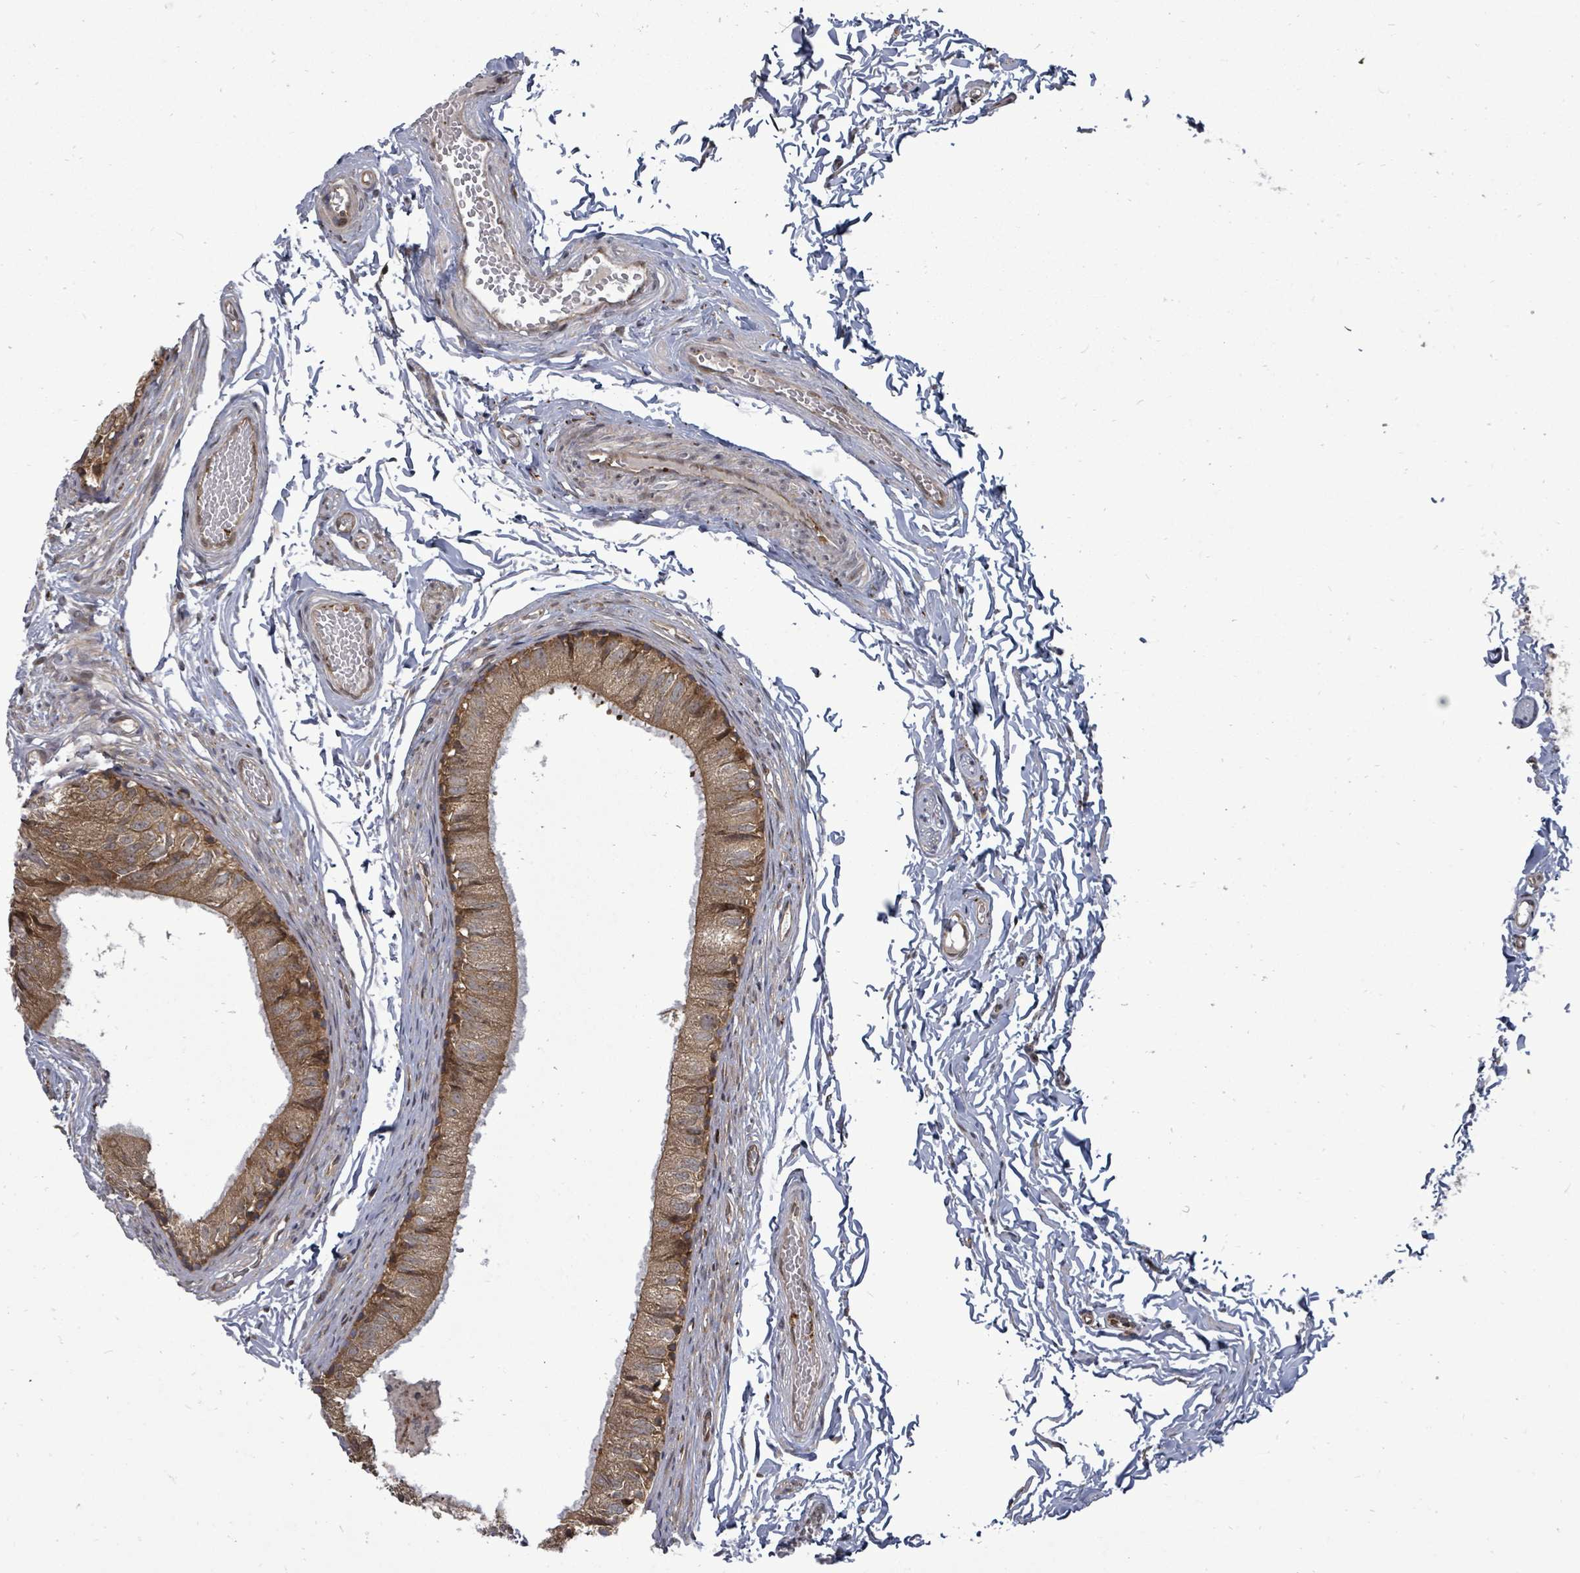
{"staining": {"intensity": "strong", "quantity": ">75%", "location": "cytoplasmic/membranous"}, "tissue": "epididymis", "cell_type": "Glandular cells", "image_type": "normal", "snomed": [{"axis": "morphology", "description": "Normal tissue, NOS"}, {"axis": "topography", "description": "Epididymis"}], "caption": "A histopathology image showing strong cytoplasmic/membranous positivity in approximately >75% of glandular cells in unremarkable epididymis, as visualized by brown immunohistochemical staining.", "gene": "EIF3CL", "patient": {"sex": "male", "age": 37}}